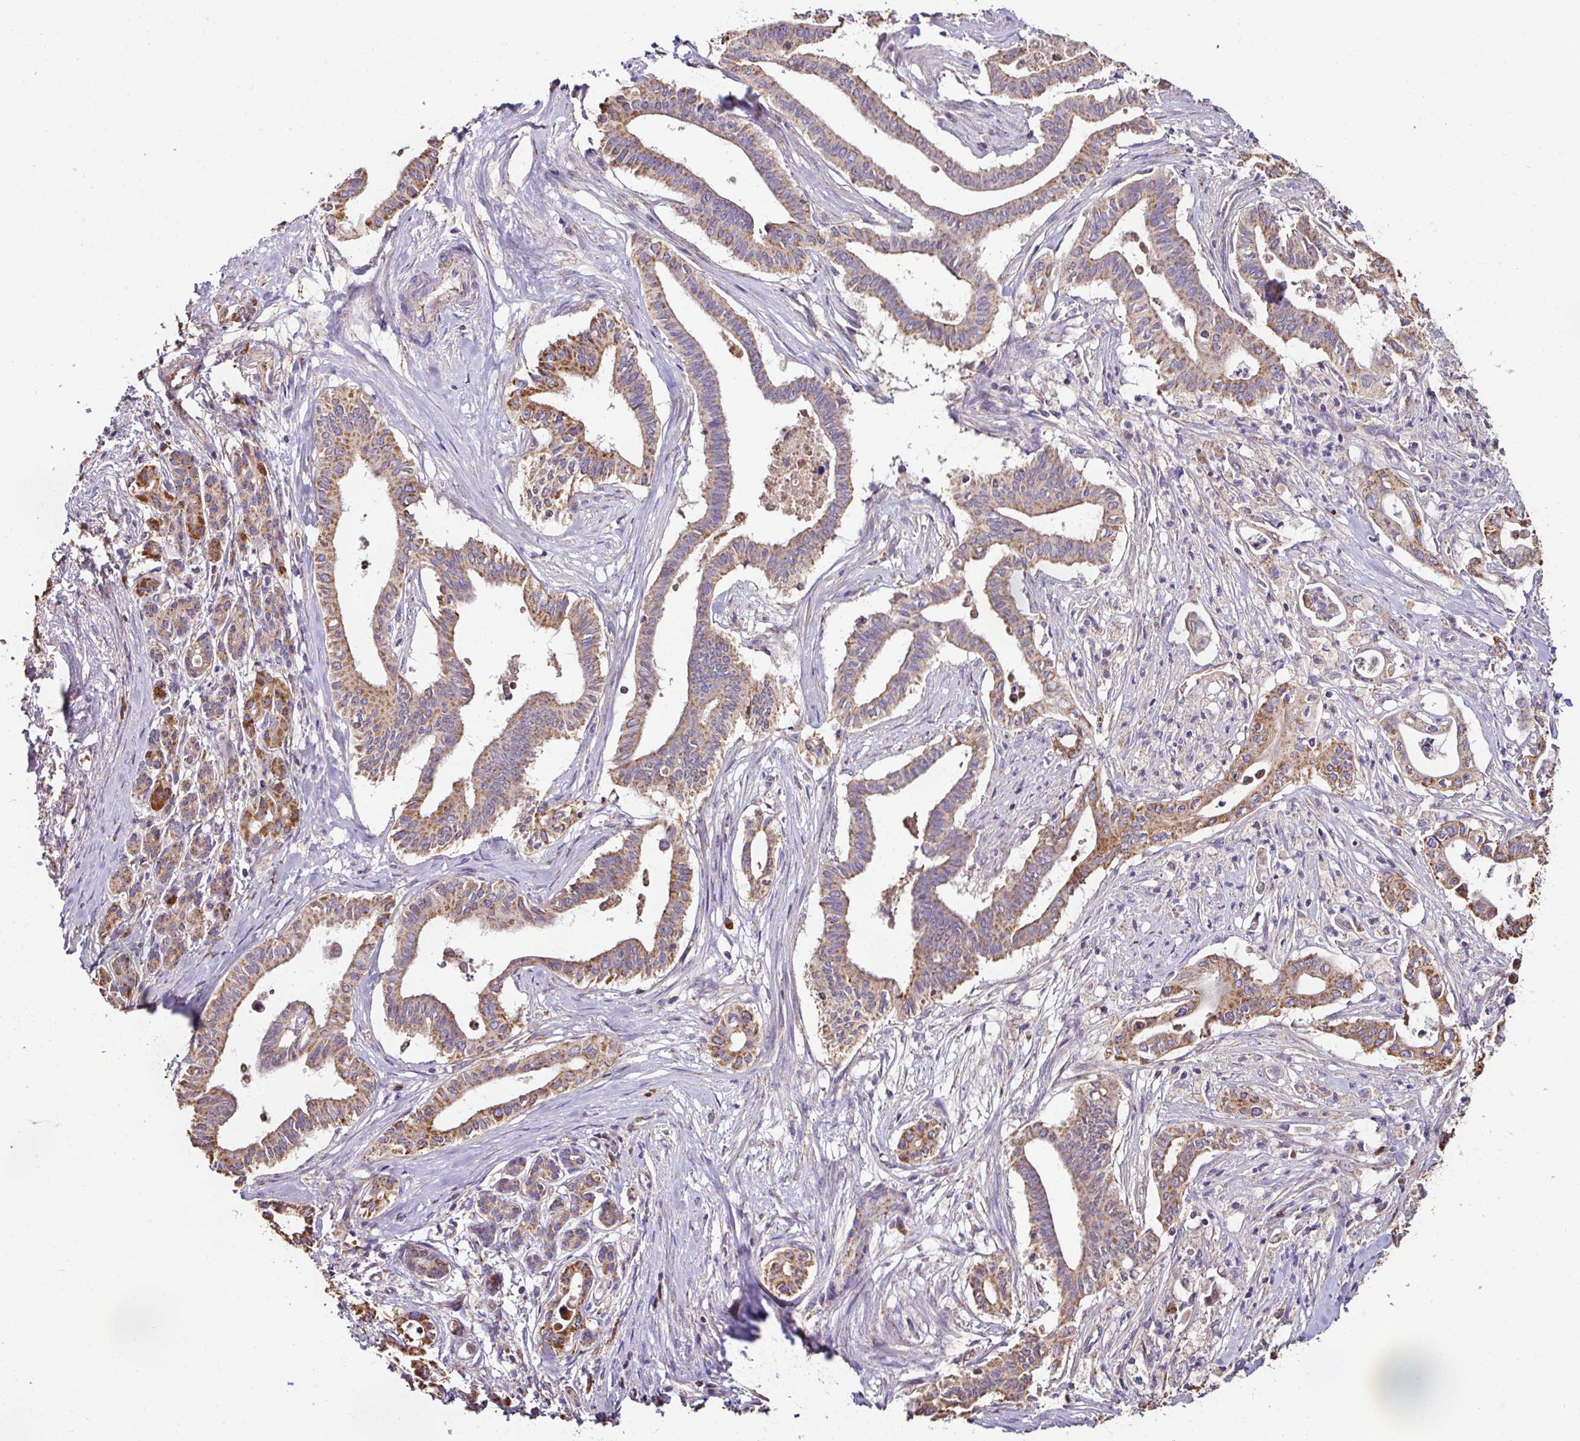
{"staining": {"intensity": "moderate", "quantity": ">75%", "location": "cytoplasmic/membranous"}, "tissue": "pancreatic cancer", "cell_type": "Tumor cells", "image_type": "cancer", "snomed": [{"axis": "morphology", "description": "Adenocarcinoma, NOS"}, {"axis": "topography", "description": "Pancreas"}], "caption": "Brown immunohistochemical staining in human pancreatic cancer displays moderate cytoplasmic/membranous staining in approximately >75% of tumor cells.", "gene": "CPD", "patient": {"sex": "female", "age": 77}}